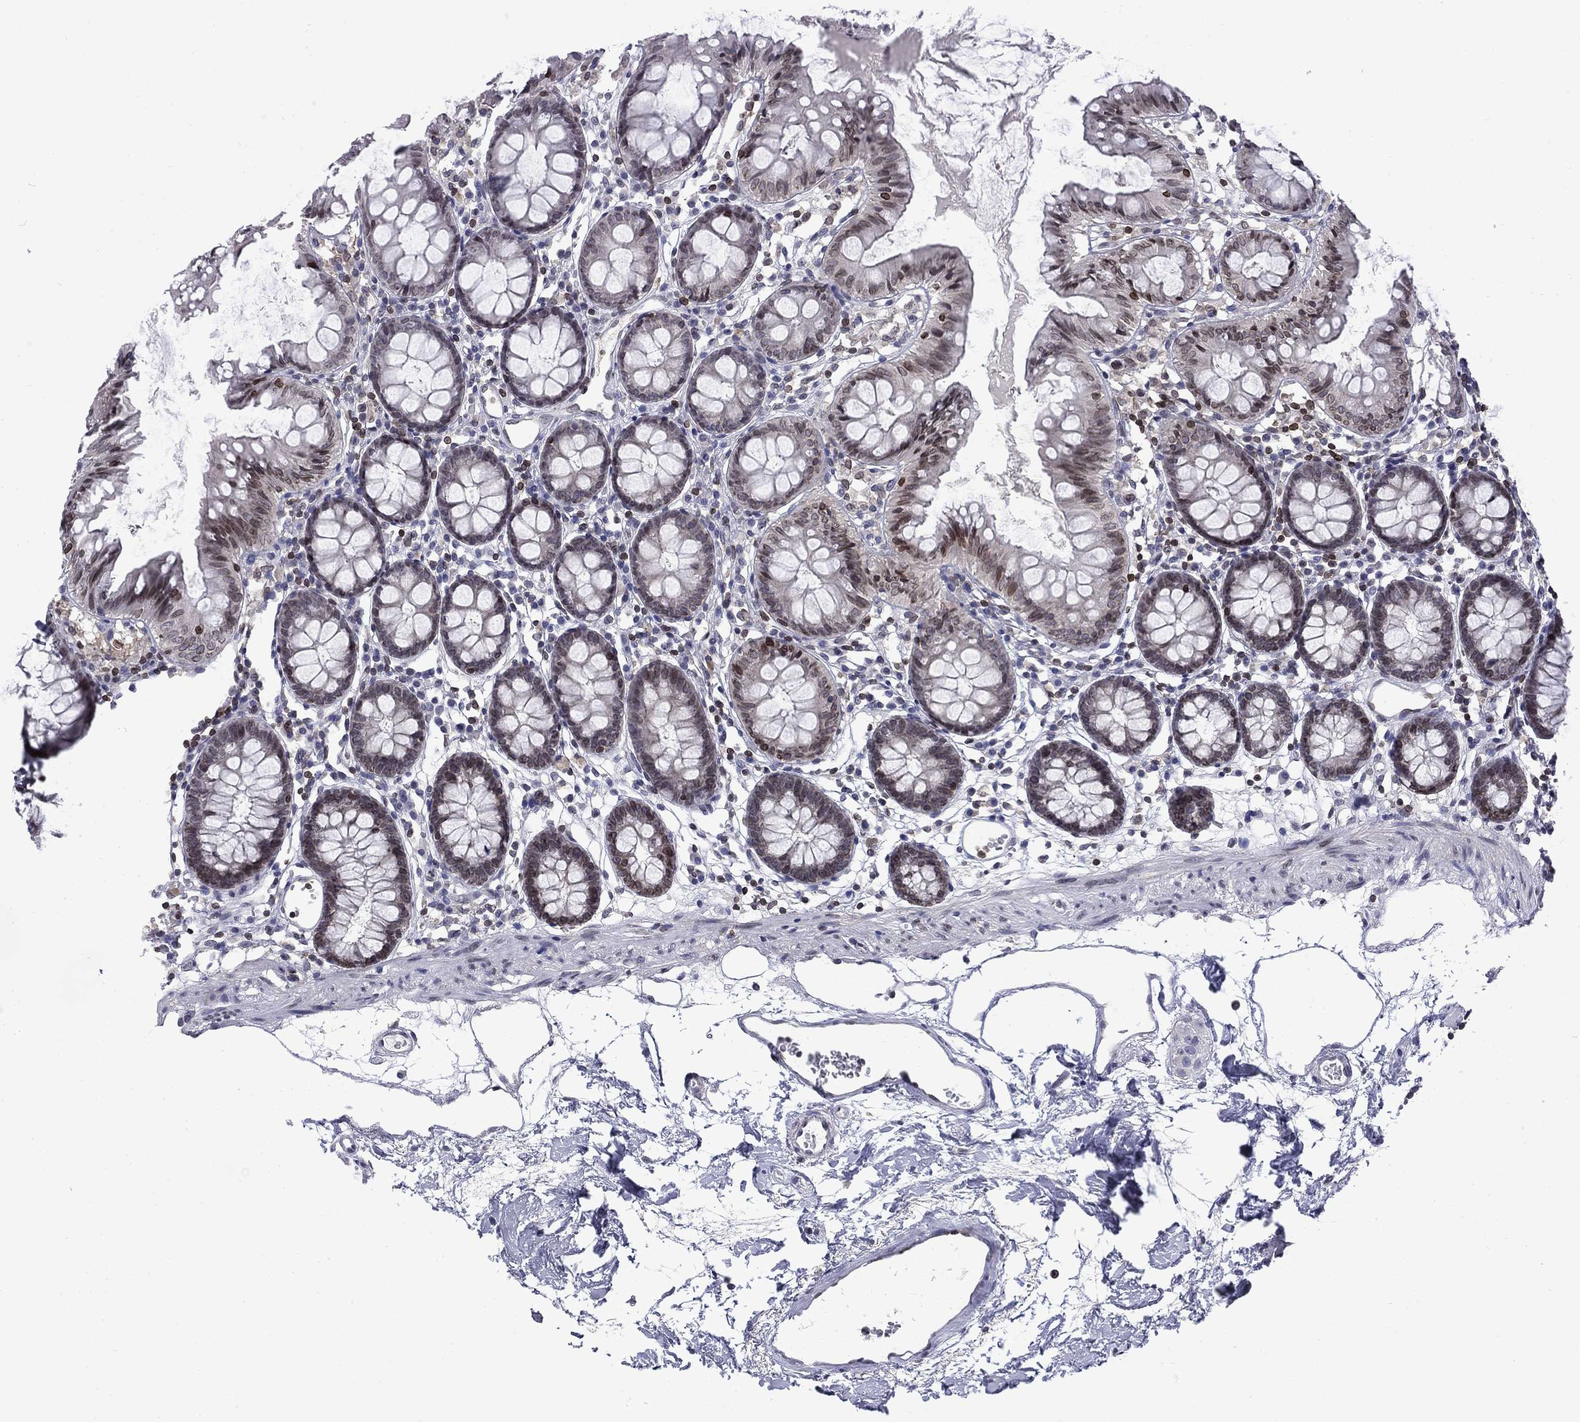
{"staining": {"intensity": "negative", "quantity": "none", "location": "none"}, "tissue": "colon", "cell_type": "Endothelial cells", "image_type": "normal", "snomed": [{"axis": "morphology", "description": "Normal tissue, NOS"}, {"axis": "topography", "description": "Colon"}], "caption": "The immunohistochemistry image has no significant staining in endothelial cells of colon.", "gene": "SLA", "patient": {"sex": "female", "age": 84}}